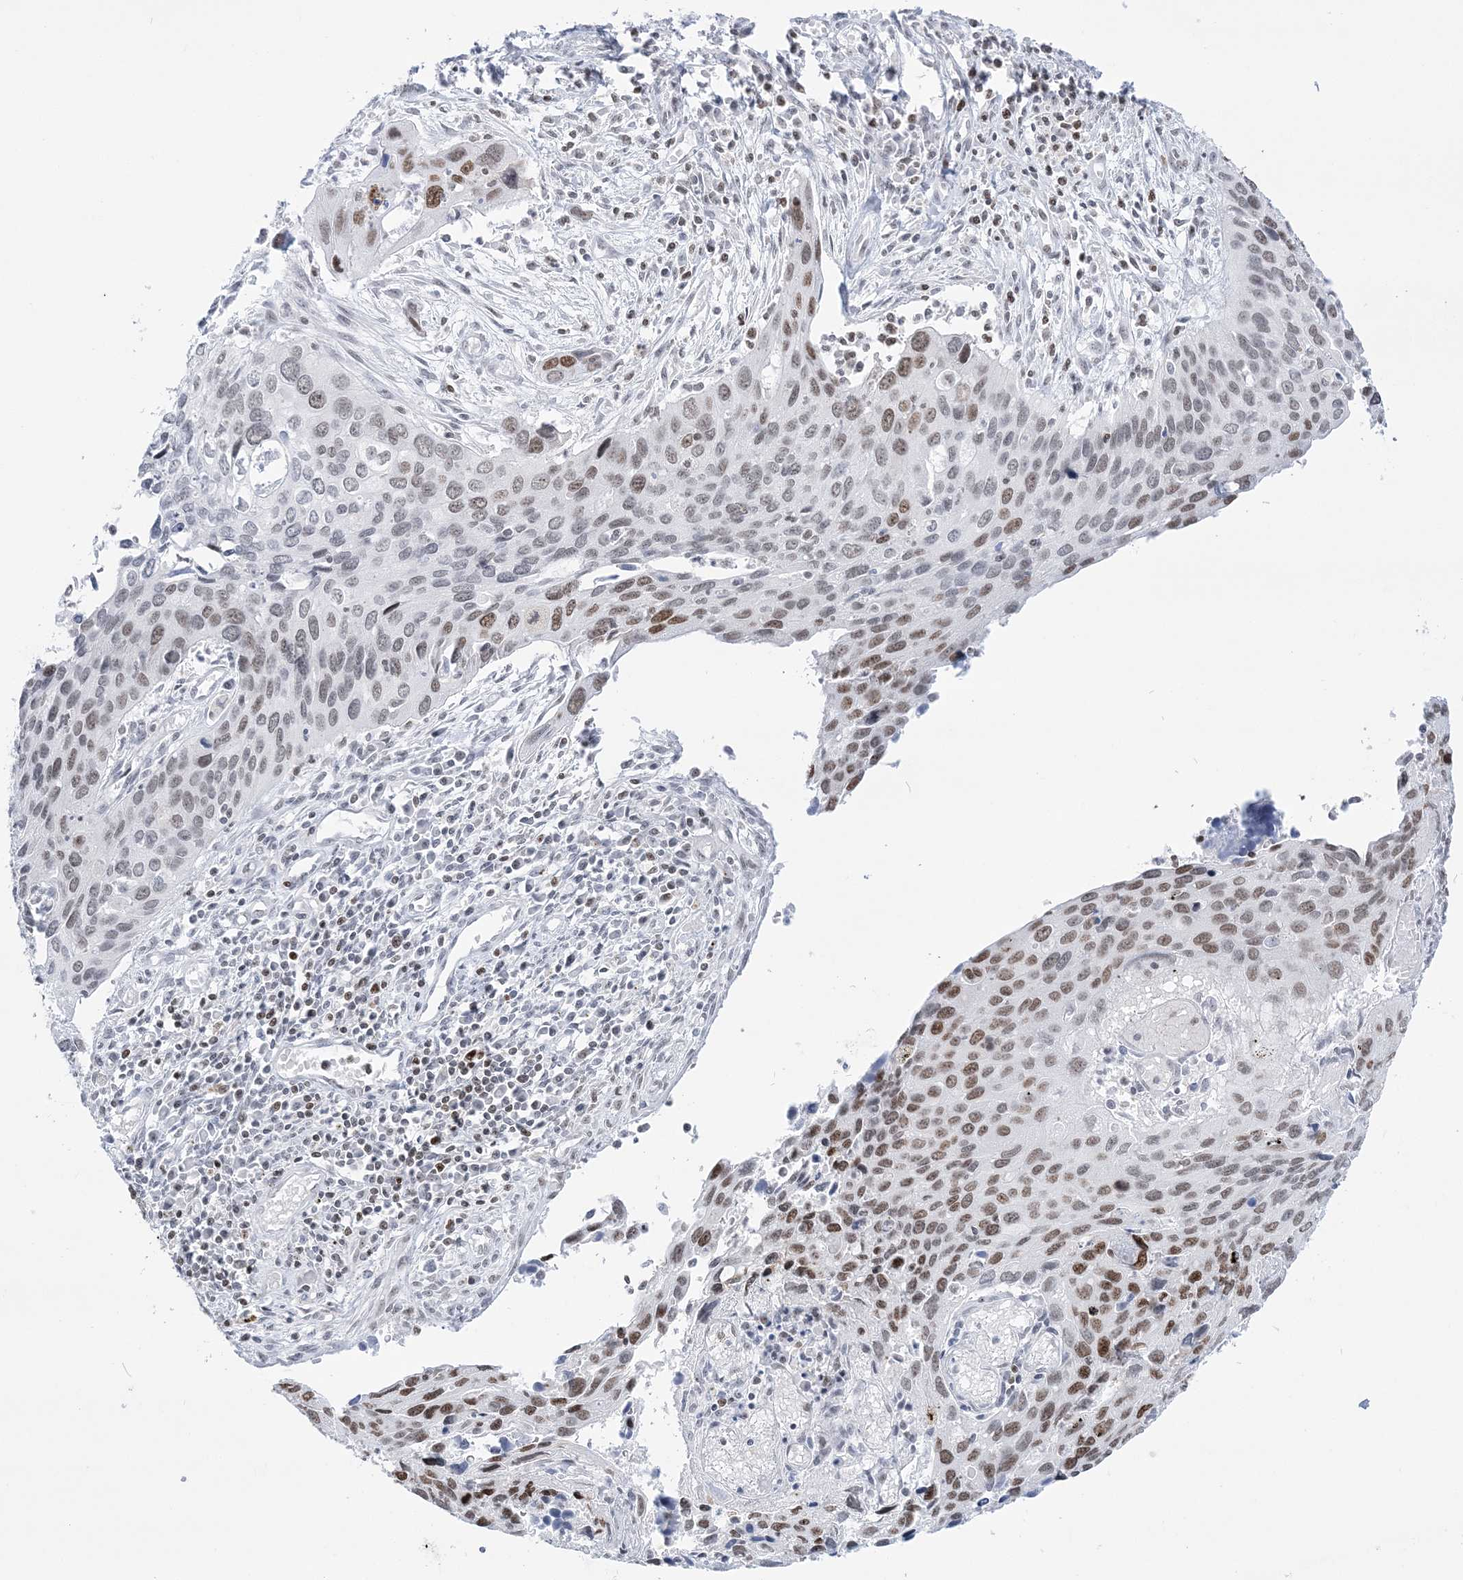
{"staining": {"intensity": "moderate", "quantity": ">75%", "location": "nuclear"}, "tissue": "cervical cancer", "cell_type": "Tumor cells", "image_type": "cancer", "snomed": [{"axis": "morphology", "description": "Squamous cell carcinoma, NOS"}, {"axis": "topography", "description": "Cervix"}], "caption": "Approximately >75% of tumor cells in cervical cancer (squamous cell carcinoma) display moderate nuclear protein expression as visualized by brown immunohistochemical staining.", "gene": "DDX21", "patient": {"sex": "female", "age": 55}}